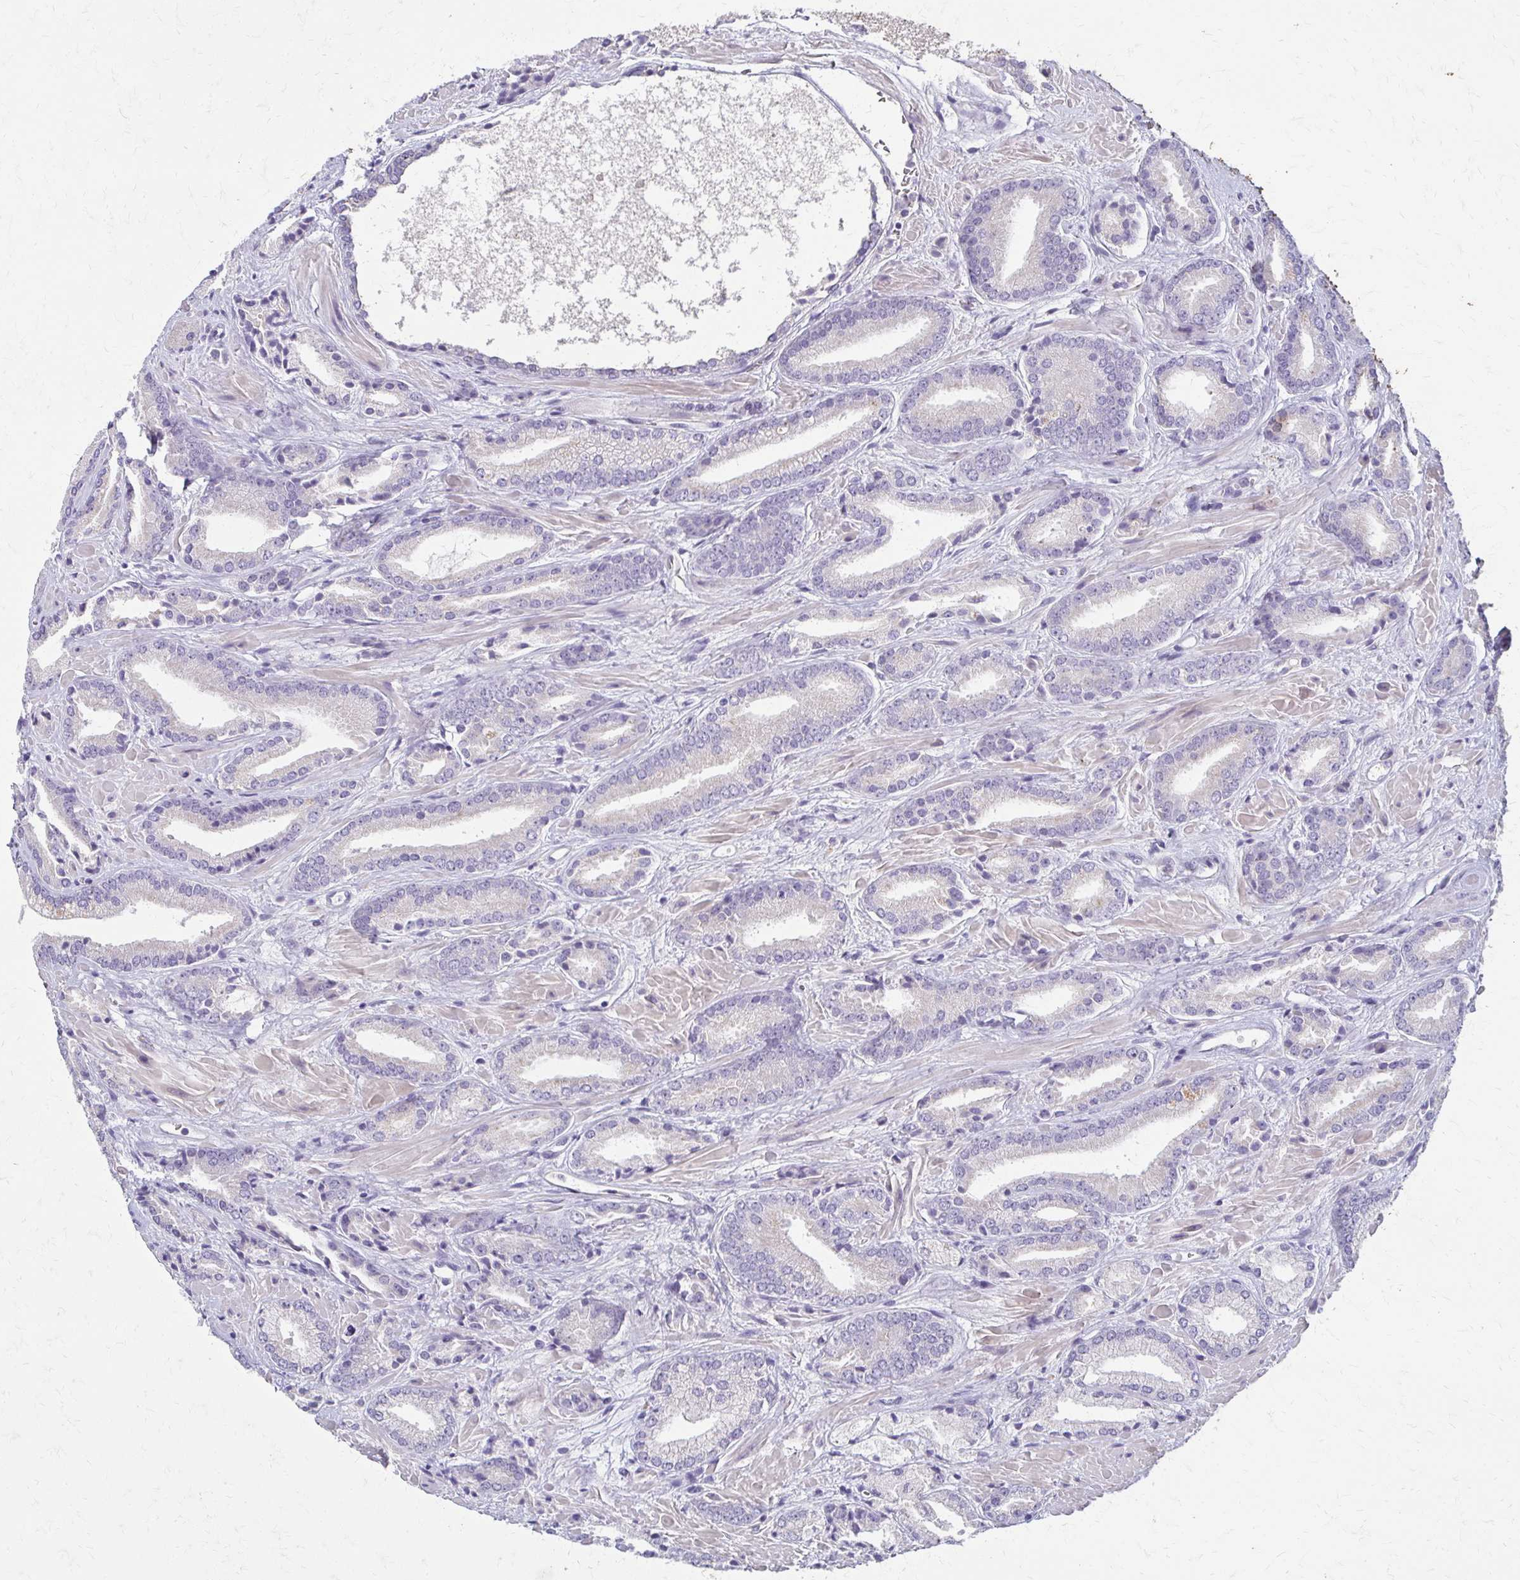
{"staining": {"intensity": "negative", "quantity": "none", "location": "none"}, "tissue": "prostate cancer", "cell_type": "Tumor cells", "image_type": "cancer", "snomed": [{"axis": "morphology", "description": "Adenocarcinoma, High grade"}, {"axis": "topography", "description": "Prostate"}], "caption": "Prostate cancer was stained to show a protein in brown. There is no significant staining in tumor cells. (Brightfield microscopy of DAB immunohistochemistry at high magnification).", "gene": "BBS12", "patient": {"sex": "male", "age": 56}}